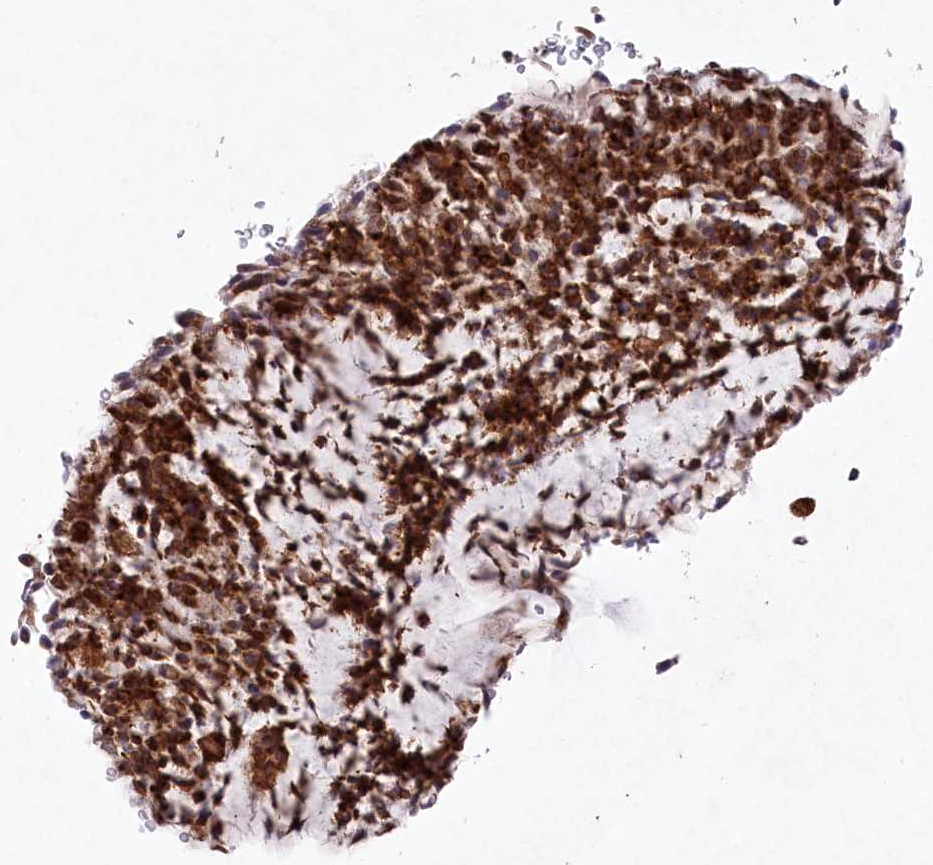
{"staining": {"intensity": "strong", "quantity": ">75%", "location": "cytoplasmic/membranous"}, "tissue": "bronchus", "cell_type": "Respiratory epithelial cells", "image_type": "normal", "snomed": [{"axis": "morphology", "description": "Normal tissue, NOS"}, {"axis": "topography", "description": "Cartilage tissue"}, {"axis": "topography", "description": "Bronchus"}], "caption": "This is an image of immunohistochemistry (IHC) staining of unremarkable bronchus, which shows strong positivity in the cytoplasmic/membranous of respiratory epithelial cells.", "gene": "MTPAP", "patient": {"sex": "female", "age": 73}}